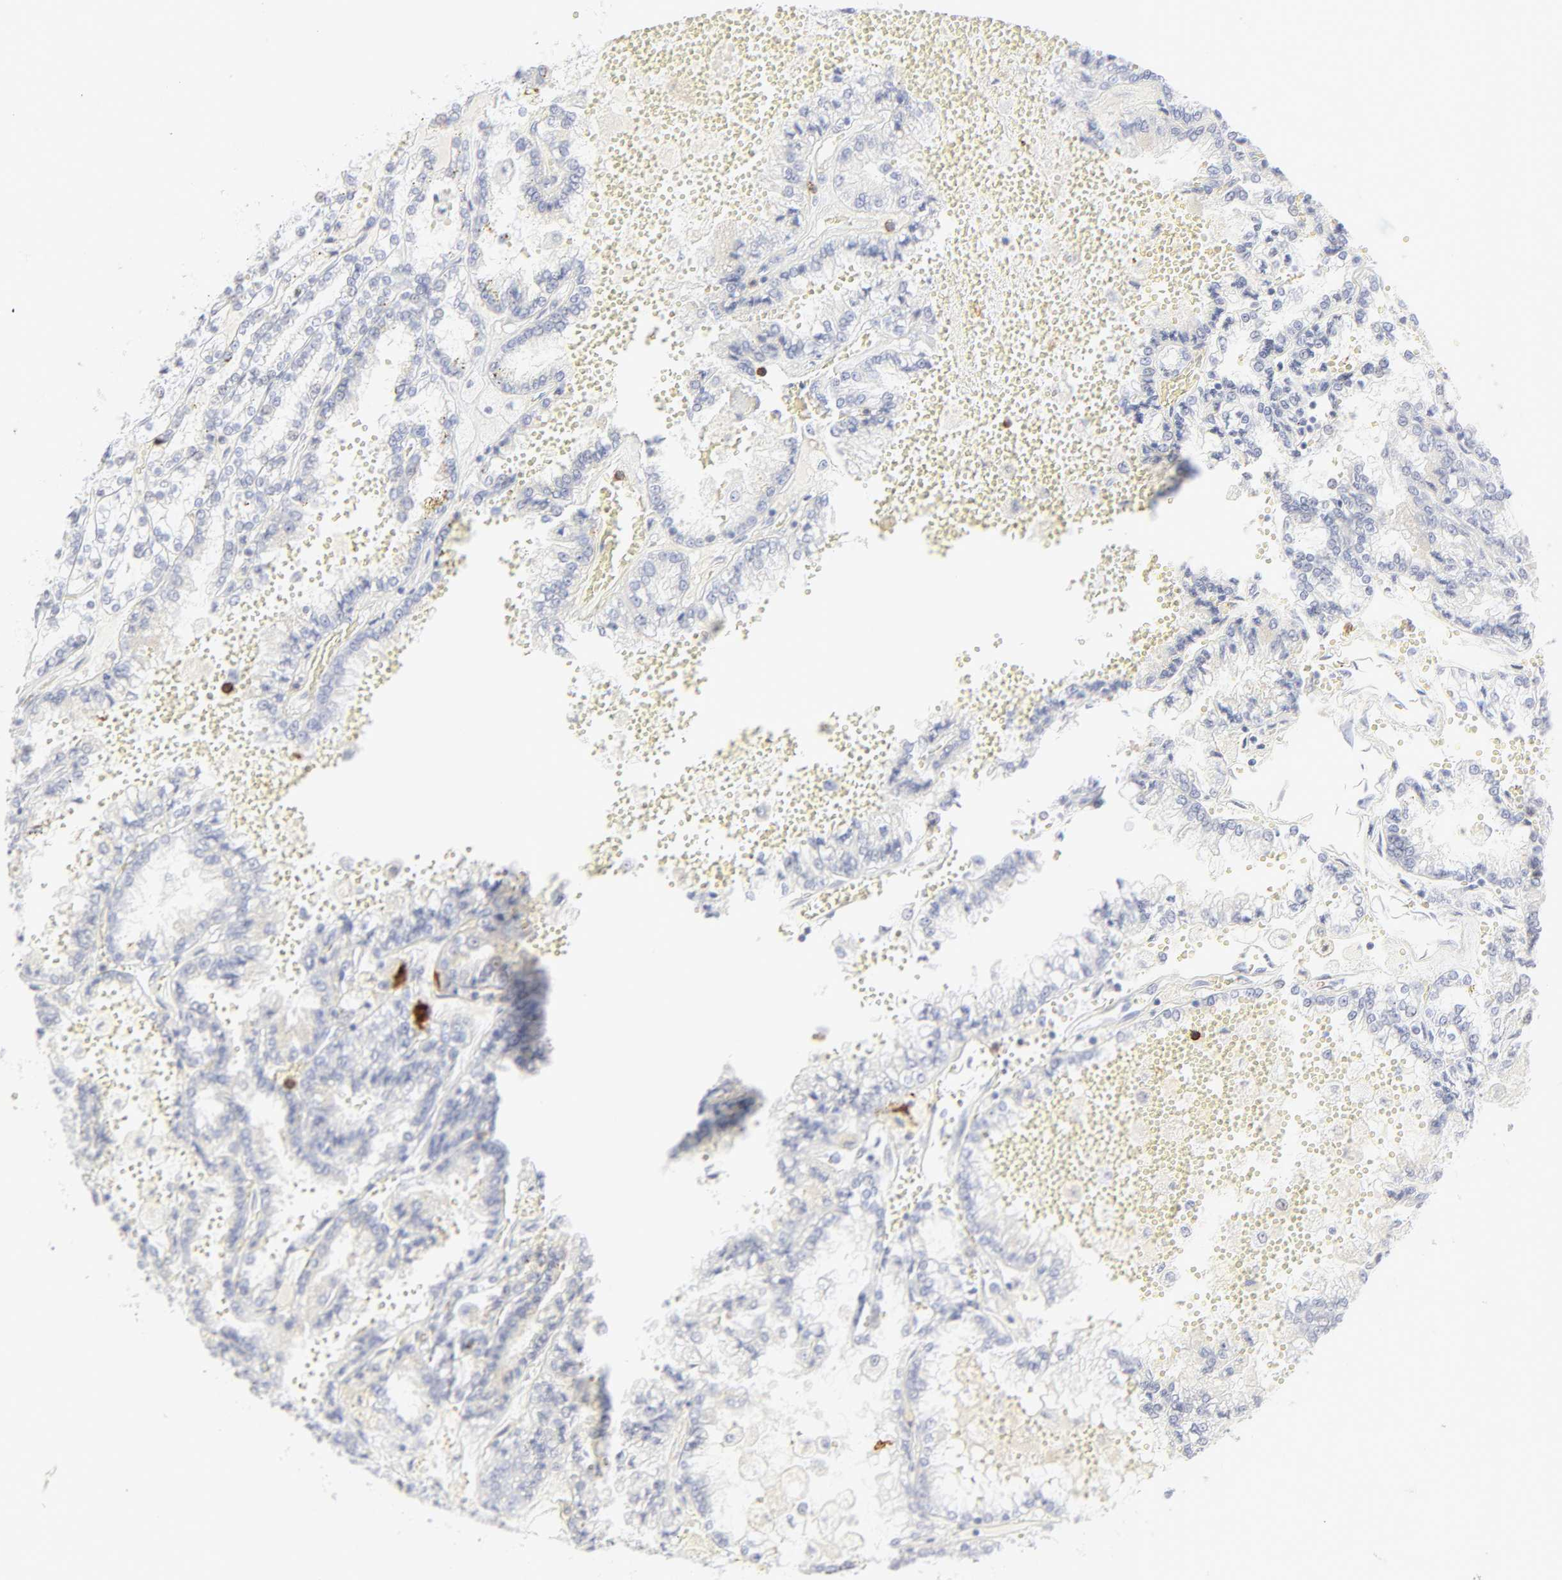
{"staining": {"intensity": "negative", "quantity": "none", "location": "none"}, "tissue": "renal cancer", "cell_type": "Tumor cells", "image_type": "cancer", "snomed": [{"axis": "morphology", "description": "Adenocarcinoma, NOS"}, {"axis": "topography", "description": "Kidney"}], "caption": "IHC photomicrograph of neoplastic tissue: renal adenocarcinoma stained with DAB reveals no significant protein positivity in tumor cells. Nuclei are stained in blue.", "gene": "CCR7", "patient": {"sex": "female", "age": 56}}